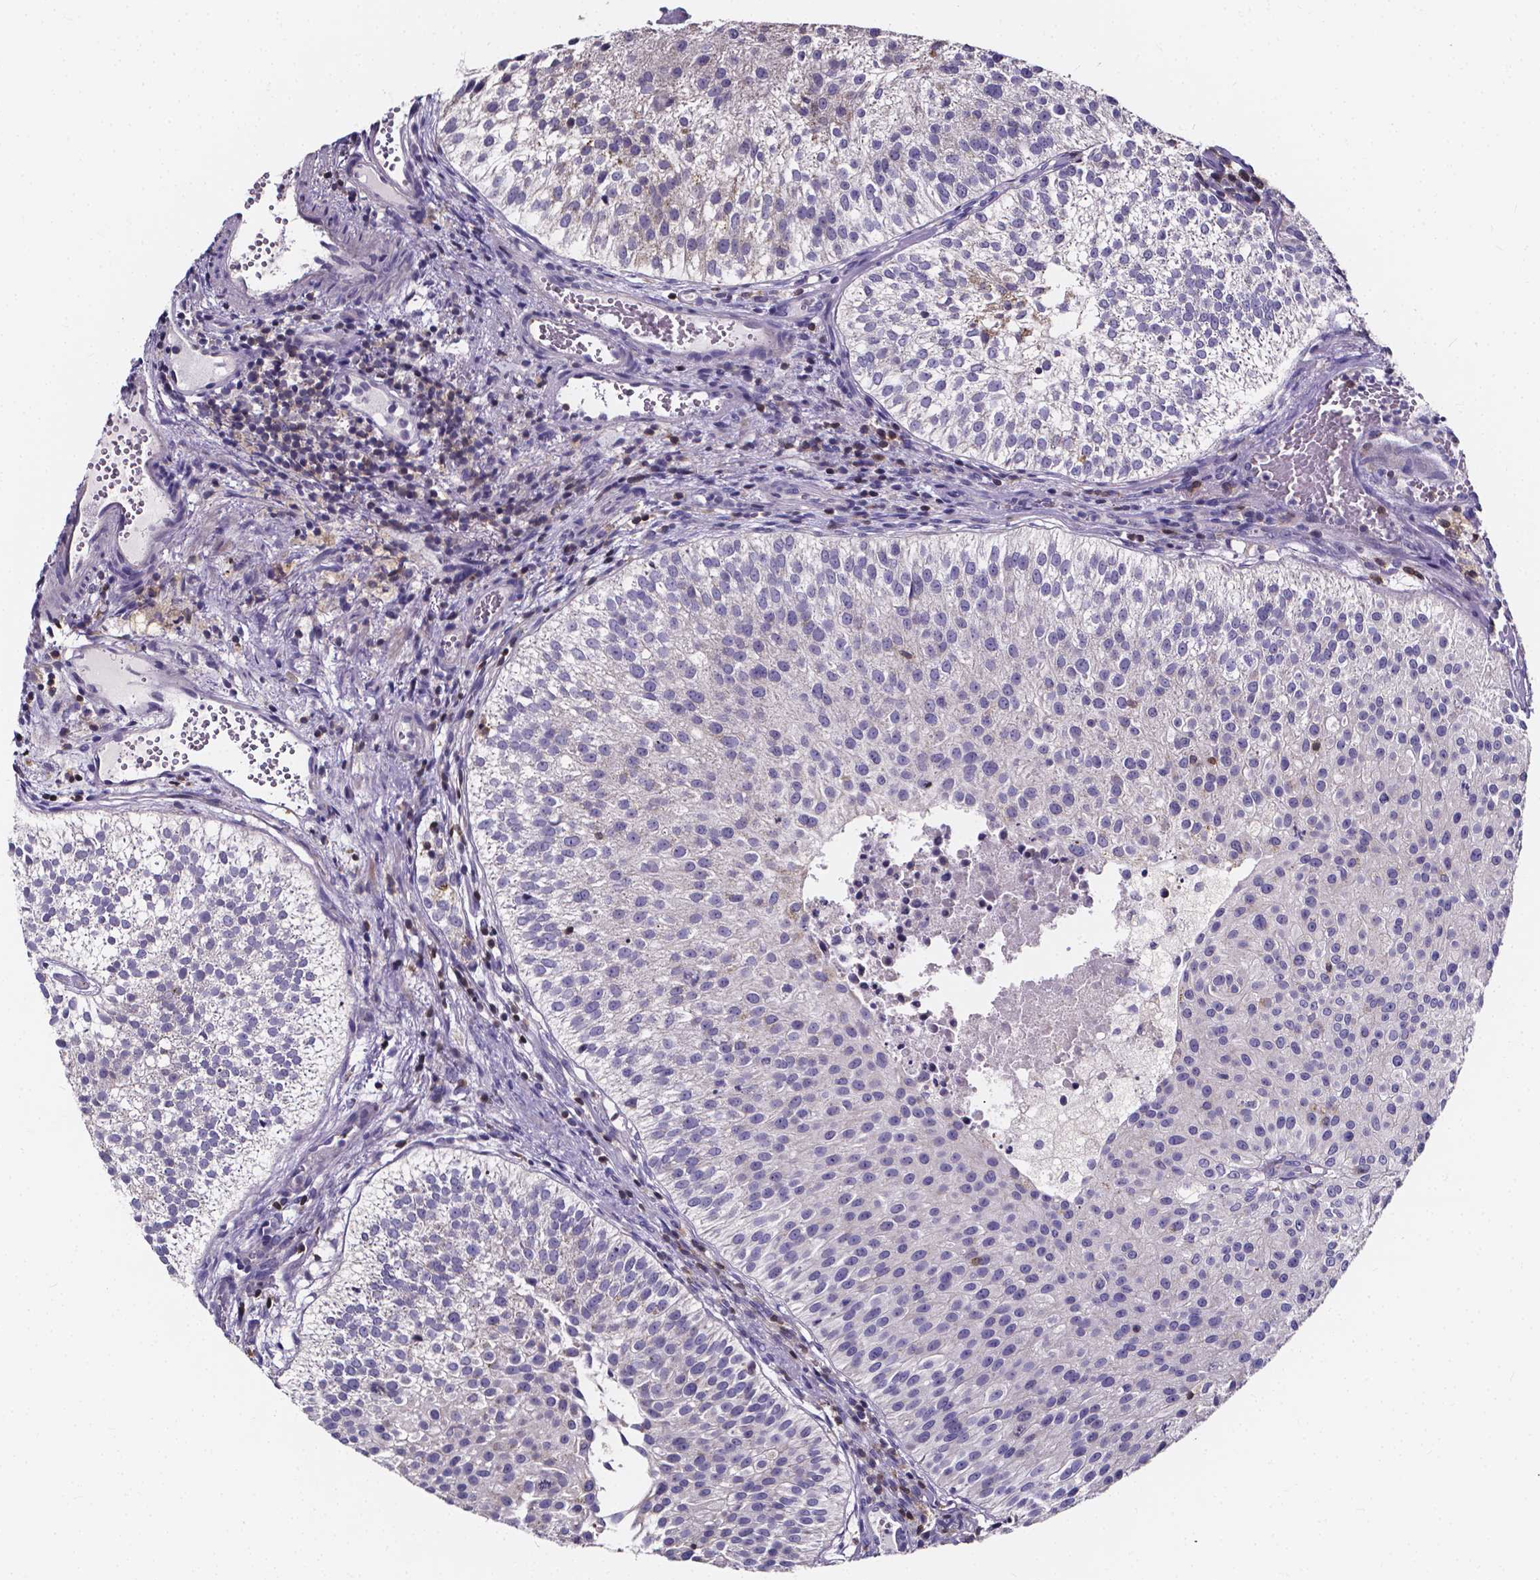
{"staining": {"intensity": "negative", "quantity": "none", "location": "none"}, "tissue": "urothelial cancer", "cell_type": "Tumor cells", "image_type": "cancer", "snomed": [{"axis": "morphology", "description": "Urothelial carcinoma, Low grade"}, {"axis": "topography", "description": "Urinary bladder"}], "caption": "There is no significant expression in tumor cells of urothelial cancer. (IHC, brightfield microscopy, high magnification).", "gene": "THEMIS", "patient": {"sex": "female", "age": 87}}